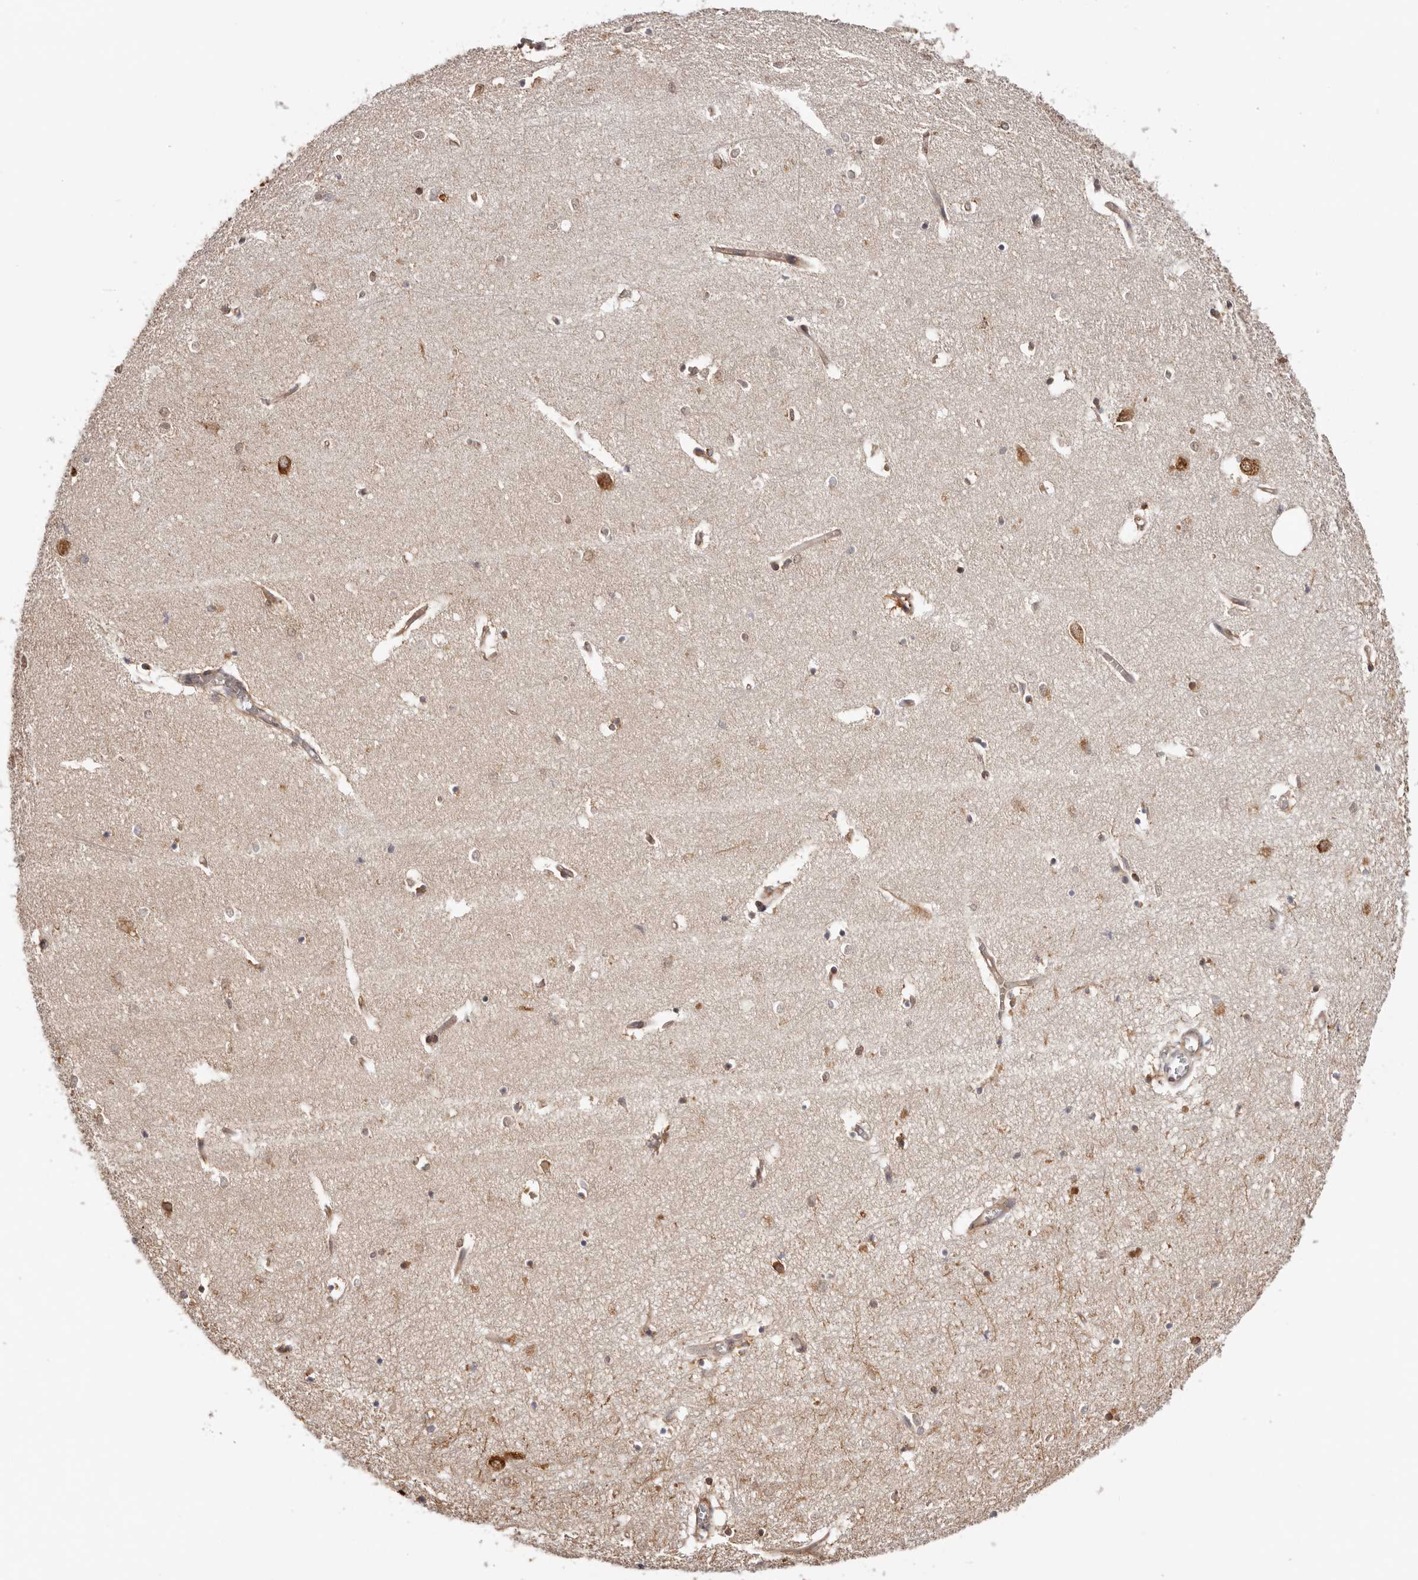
{"staining": {"intensity": "moderate", "quantity": "25%-75%", "location": "cytoplasmic/membranous"}, "tissue": "hippocampus", "cell_type": "Glial cells", "image_type": "normal", "snomed": [{"axis": "morphology", "description": "Normal tissue, NOS"}, {"axis": "topography", "description": "Hippocampus"}], "caption": "Protein analysis of unremarkable hippocampus shows moderate cytoplasmic/membranous staining in about 25%-75% of glial cells. The protein of interest is stained brown, and the nuclei are stained in blue (DAB (3,3'-diaminobenzidine) IHC with brightfield microscopy, high magnification).", "gene": "EPRS1", "patient": {"sex": "female", "age": 64}}